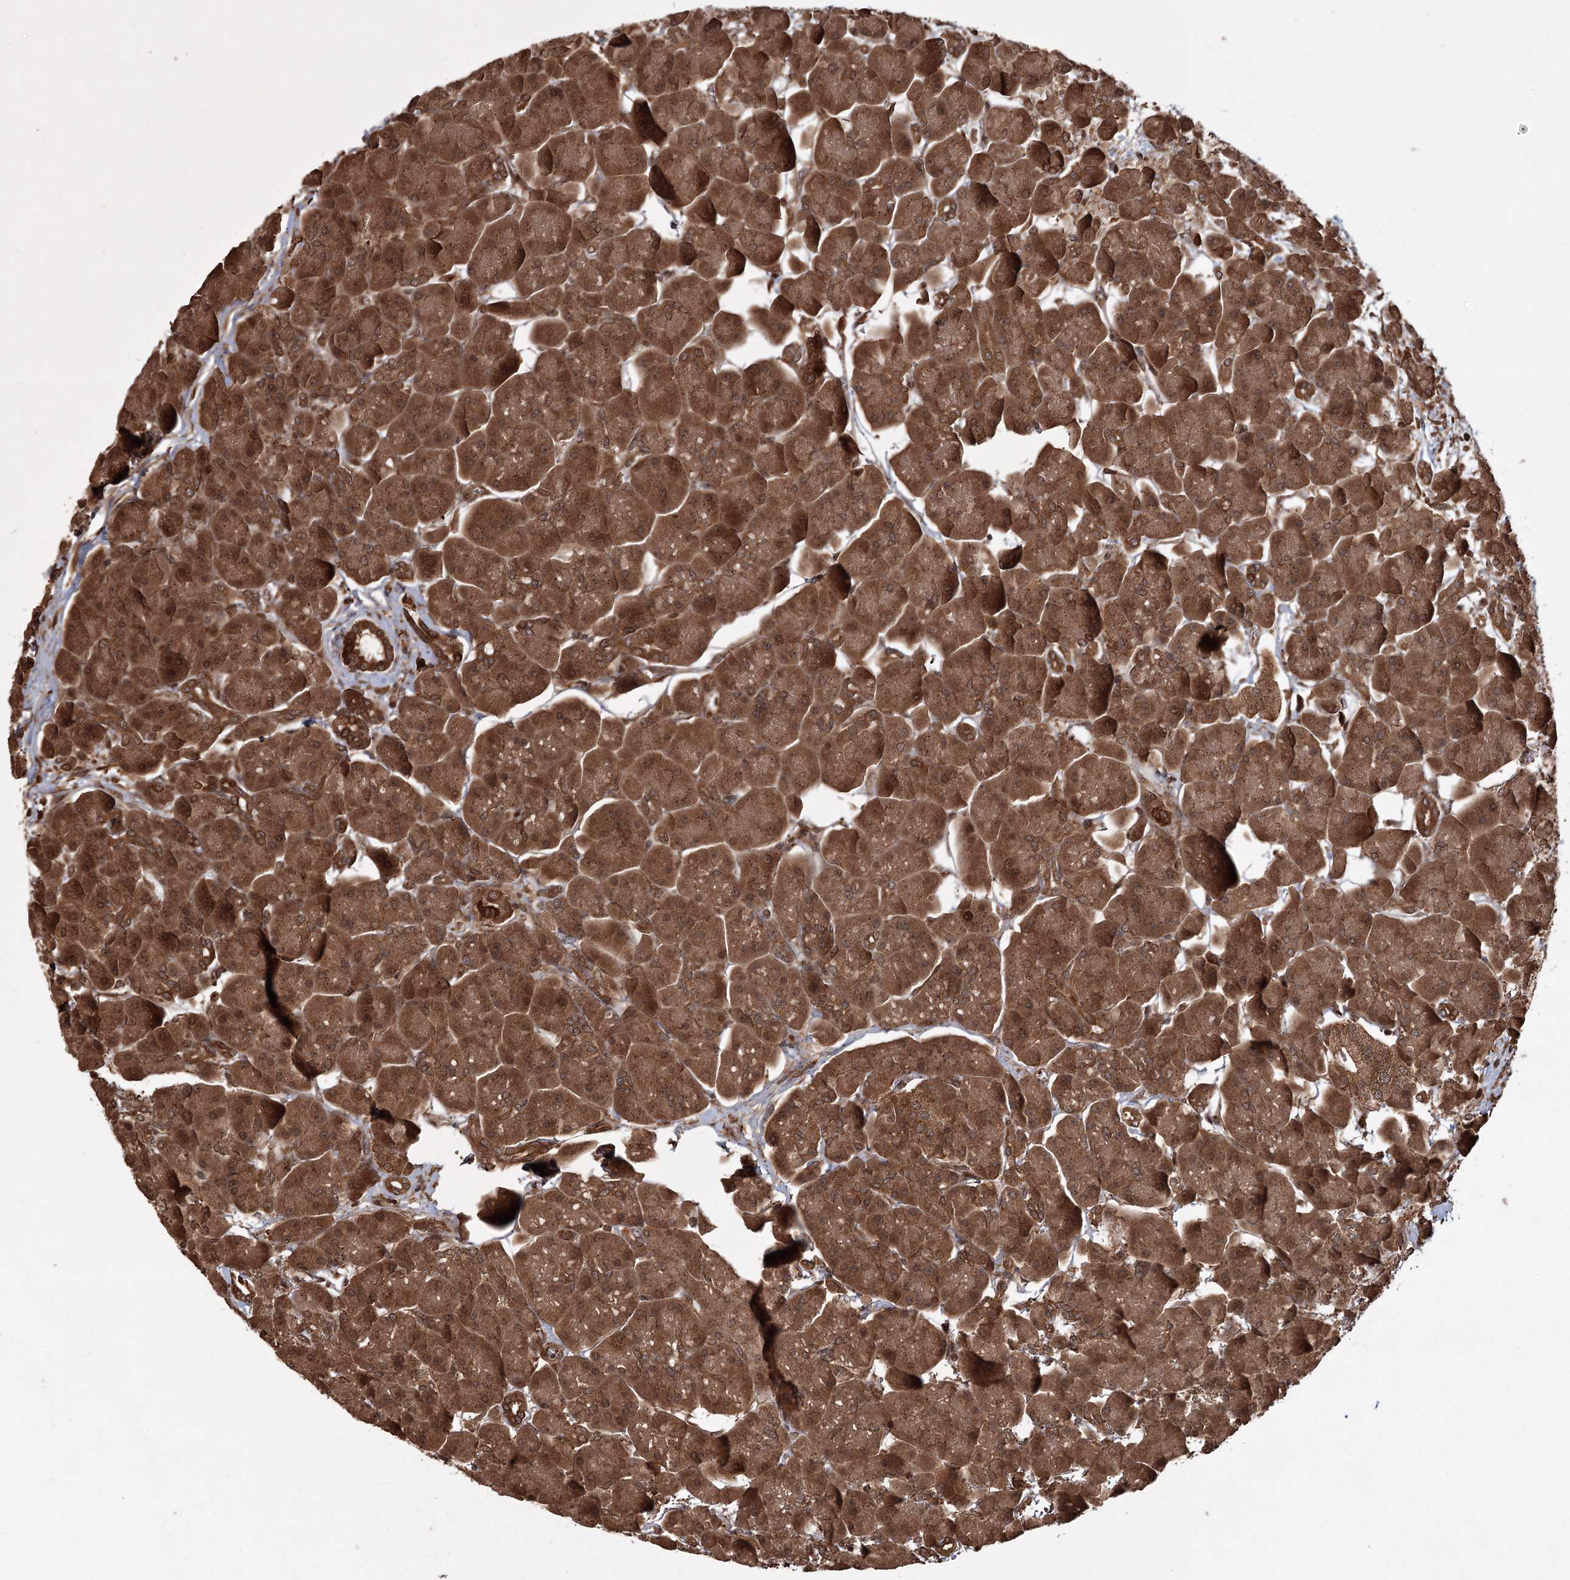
{"staining": {"intensity": "strong", "quantity": ">75%", "location": "cytoplasmic/membranous"}, "tissue": "pancreas", "cell_type": "Exocrine glandular cells", "image_type": "normal", "snomed": [{"axis": "morphology", "description": "Normal tissue, NOS"}, {"axis": "topography", "description": "Pancreas"}], "caption": "IHC of unremarkable human pancreas displays high levels of strong cytoplasmic/membranous expression in approximately >75% of exocrine glandular cells.", "gene": "RPAP3", "patient": {"sex": "male", "age": 66}}